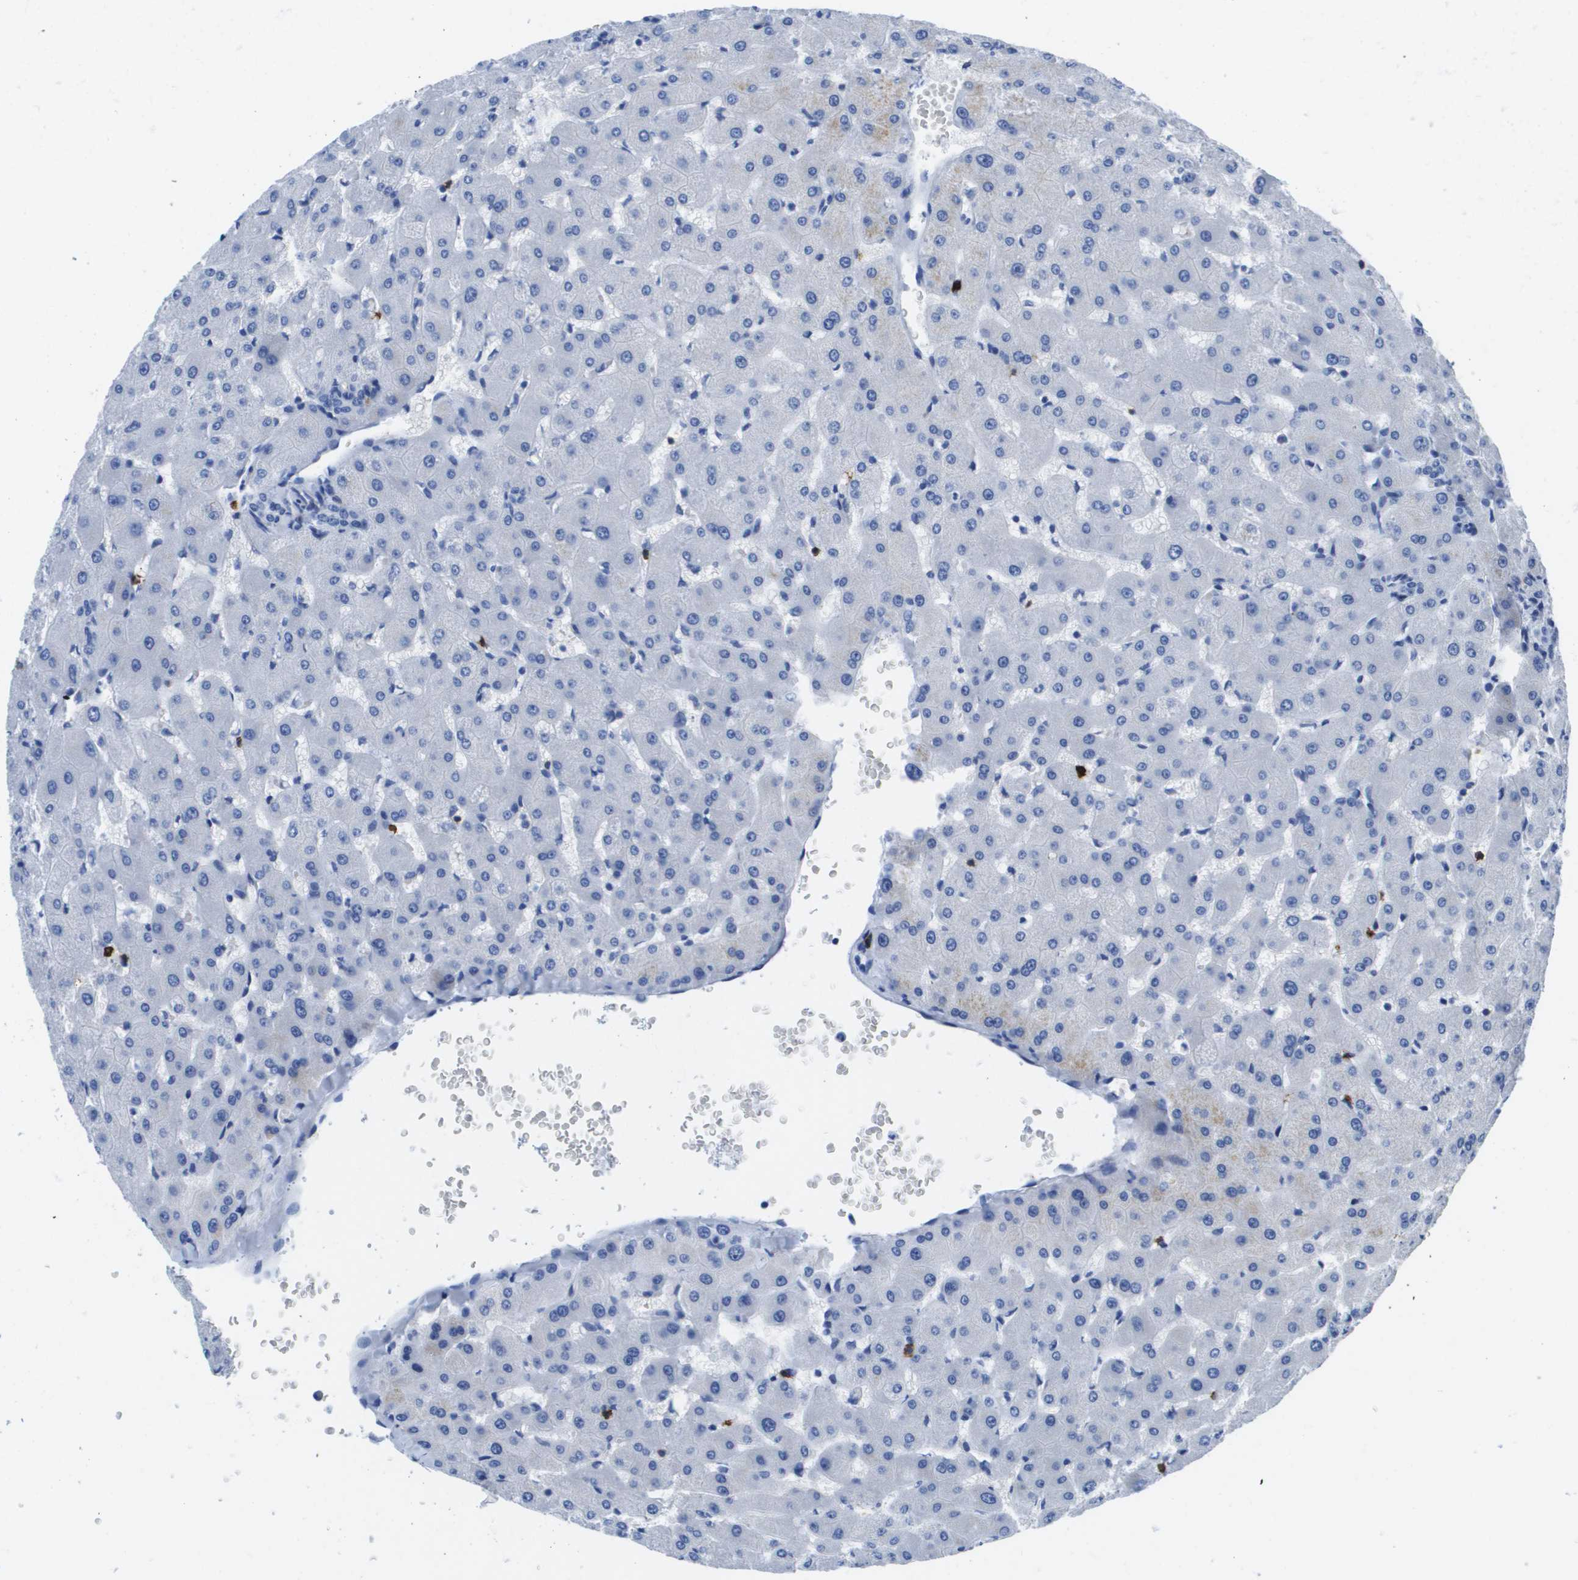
{"staining": {"intensity": "negative", "quantity": "none", "location": "none"}, "tissue": "liver", "cell_type": "Cholangiocytes", "image_type": "normal", "snomed": [{"axis": "morphology", "description": "Normal tissue, NOS"}, {"axis": "topography", "description": "Liver"}], "caption": "IHC image of unremarkable liver: human liver stained with DAB demonstrates no significant protein expression in cholangiocytes.", "gene": "MS4A1", "patient": {"sex": "female", "age": 63}}